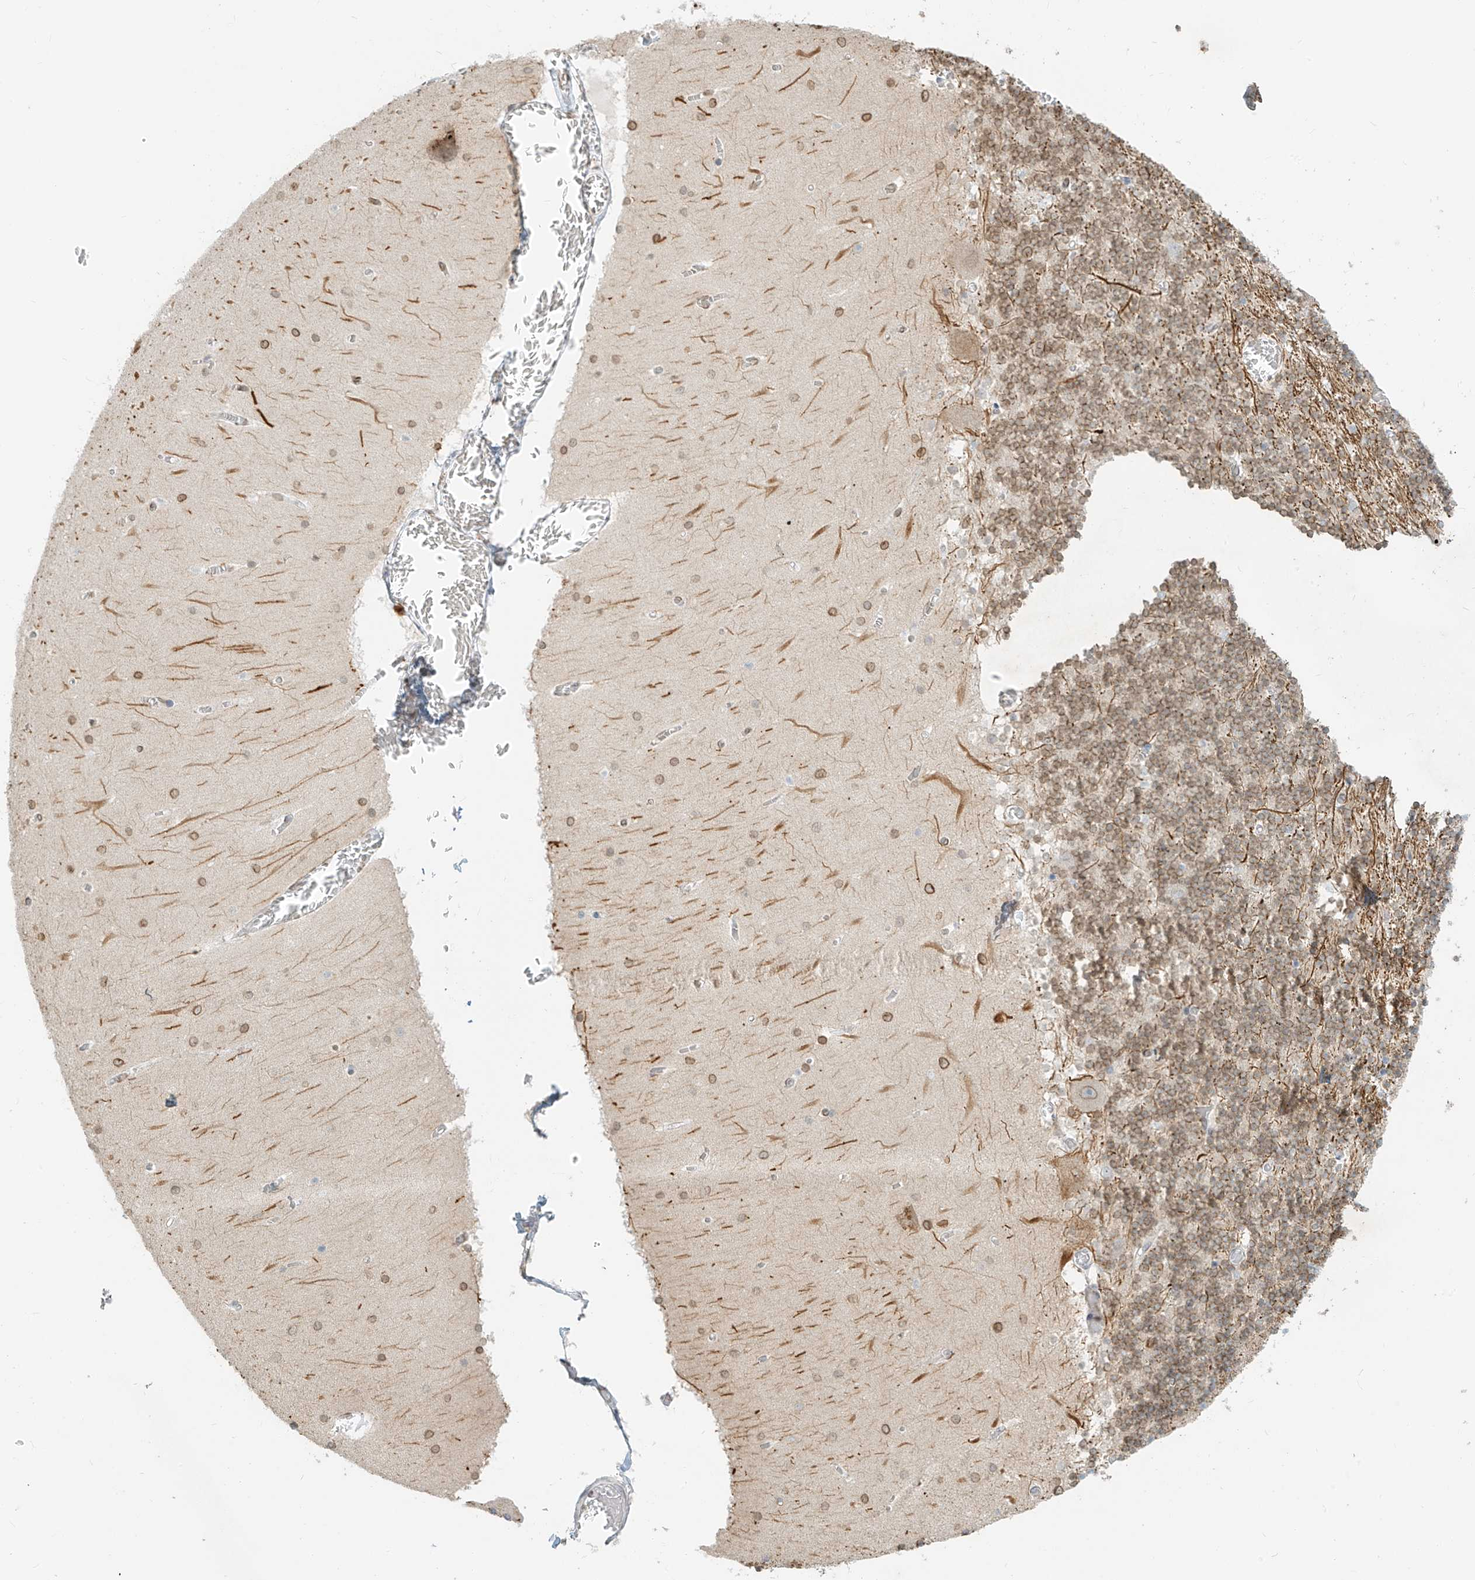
{"staining": {"intensity": "moderate", "quantity": ">75%", "location": "cytoplasmic/membranous,nuclear"}, "tissue": "cerebellum", "cell_type": "Cells in granular layer", "image_type": "normal", "snomed": [{"axis": "morphology", "description": "Normal tissue, NOS"}, {"axis": "topography", "description": "Cerebellum"}], "caption": "Immunohistochemistry staining of benign cerebellum, which shows medium levels of moderate cytoplasmic/membranous,nuclear positivity in approximately >75% of cells in granular layer indicating moderate cytoplasmic/membranous,nuclear protein staining. The staining was performed using DAB (3,3'-diaminobenzidine) (brown) for protein detection and nuclei were counterstained in hematoxylin (blue).", "gene": "OSBPL7", "patient": {"sex": "female", "age": 28}}